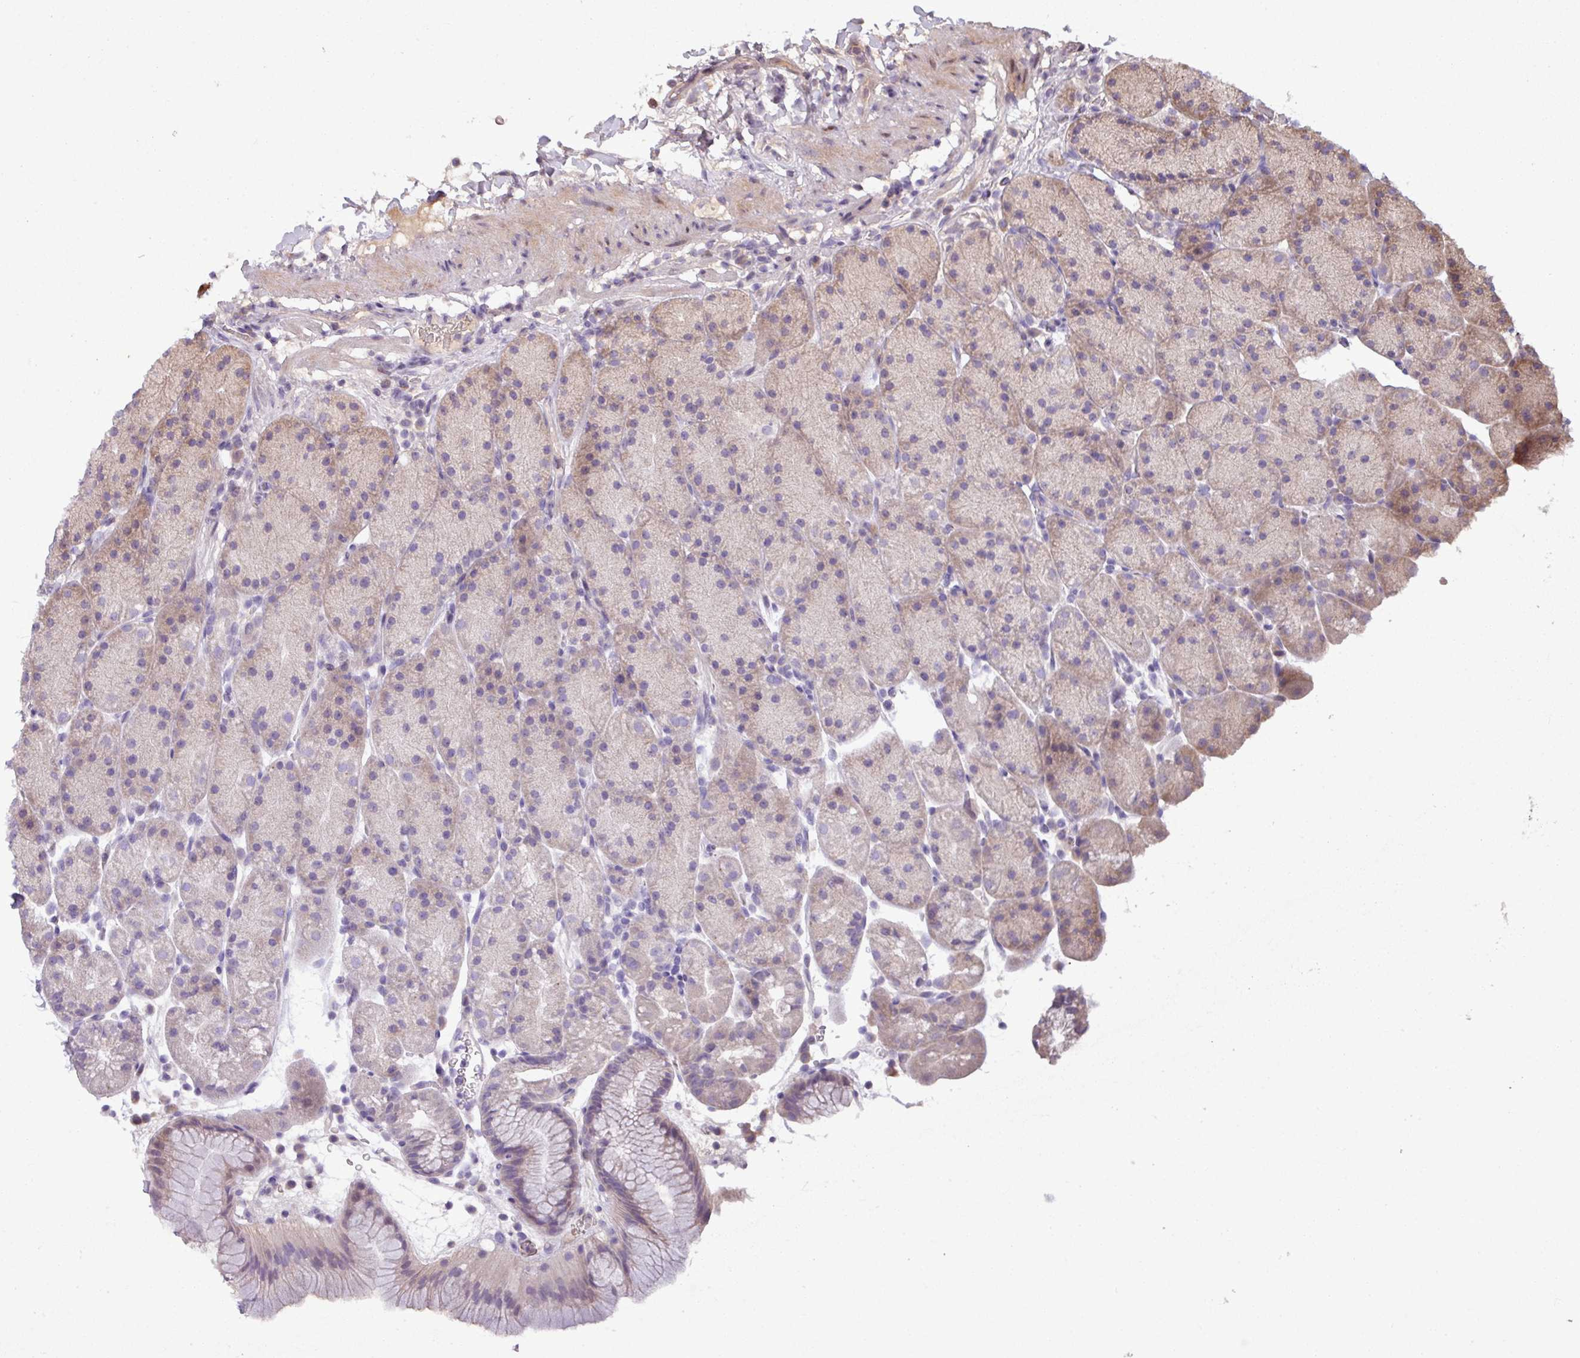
{"staining": {"intensity": "weak", "quantity": "25%-75%", "location": "cytoplasmic/membranous"}, "tissue": "stomach", "cell_type": "Glandular cells", "image_type": "normal", "snomed": [{"axis": "morphology", "description": "Normal tissue, NOS"}, {"axis": "topography", "description": "Stomach, upper"}, {"axis": "topography", "description": "Stomach, lower"}], "caption": "Approximately 25%-75% of glandular cells in normal human stomach display weak cytoplasmic/membranous protein positivity as visualized by brown immunohistochemical staining.", "gene": "IL17A", "patient": {"sex": "male", "age": 67}}